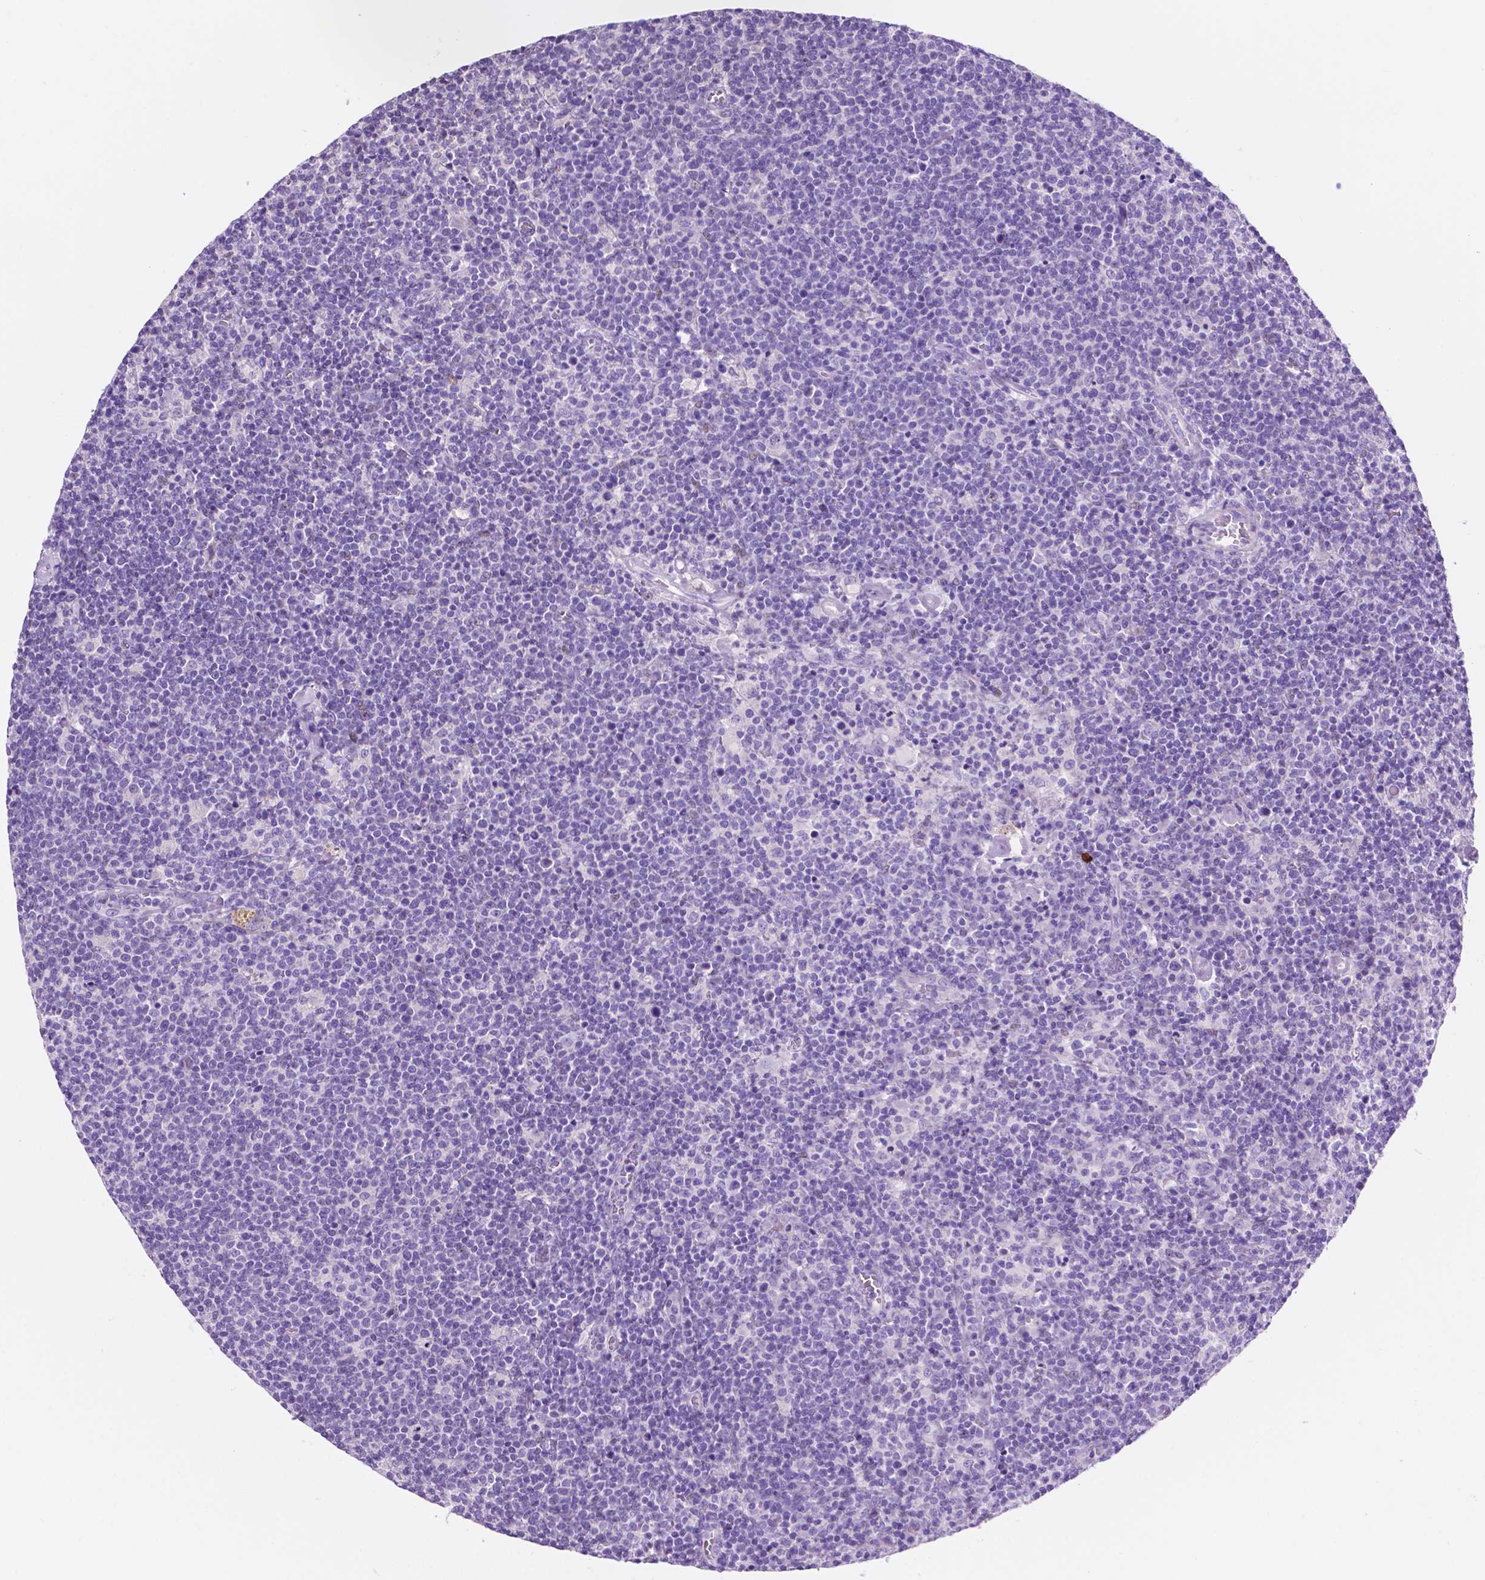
{"staining": {"intensity": "negative", "quantity": "none", "location": "none"}, "tissue": "lymphoma", "cell_type": "Tumor cells", "image_type": "cancer", "snomed": [{"axis": "morphology", "description": "Malignant lymphoma, non-Hodgkin's type, High grade"}, {"axis": "topography", "description": "Lymph node"}], "caption": "There is no significant positivity in tumor cells of lymphoma.", "gene": "IGFN1", "patient": {"sex": "male", "age": 61}}